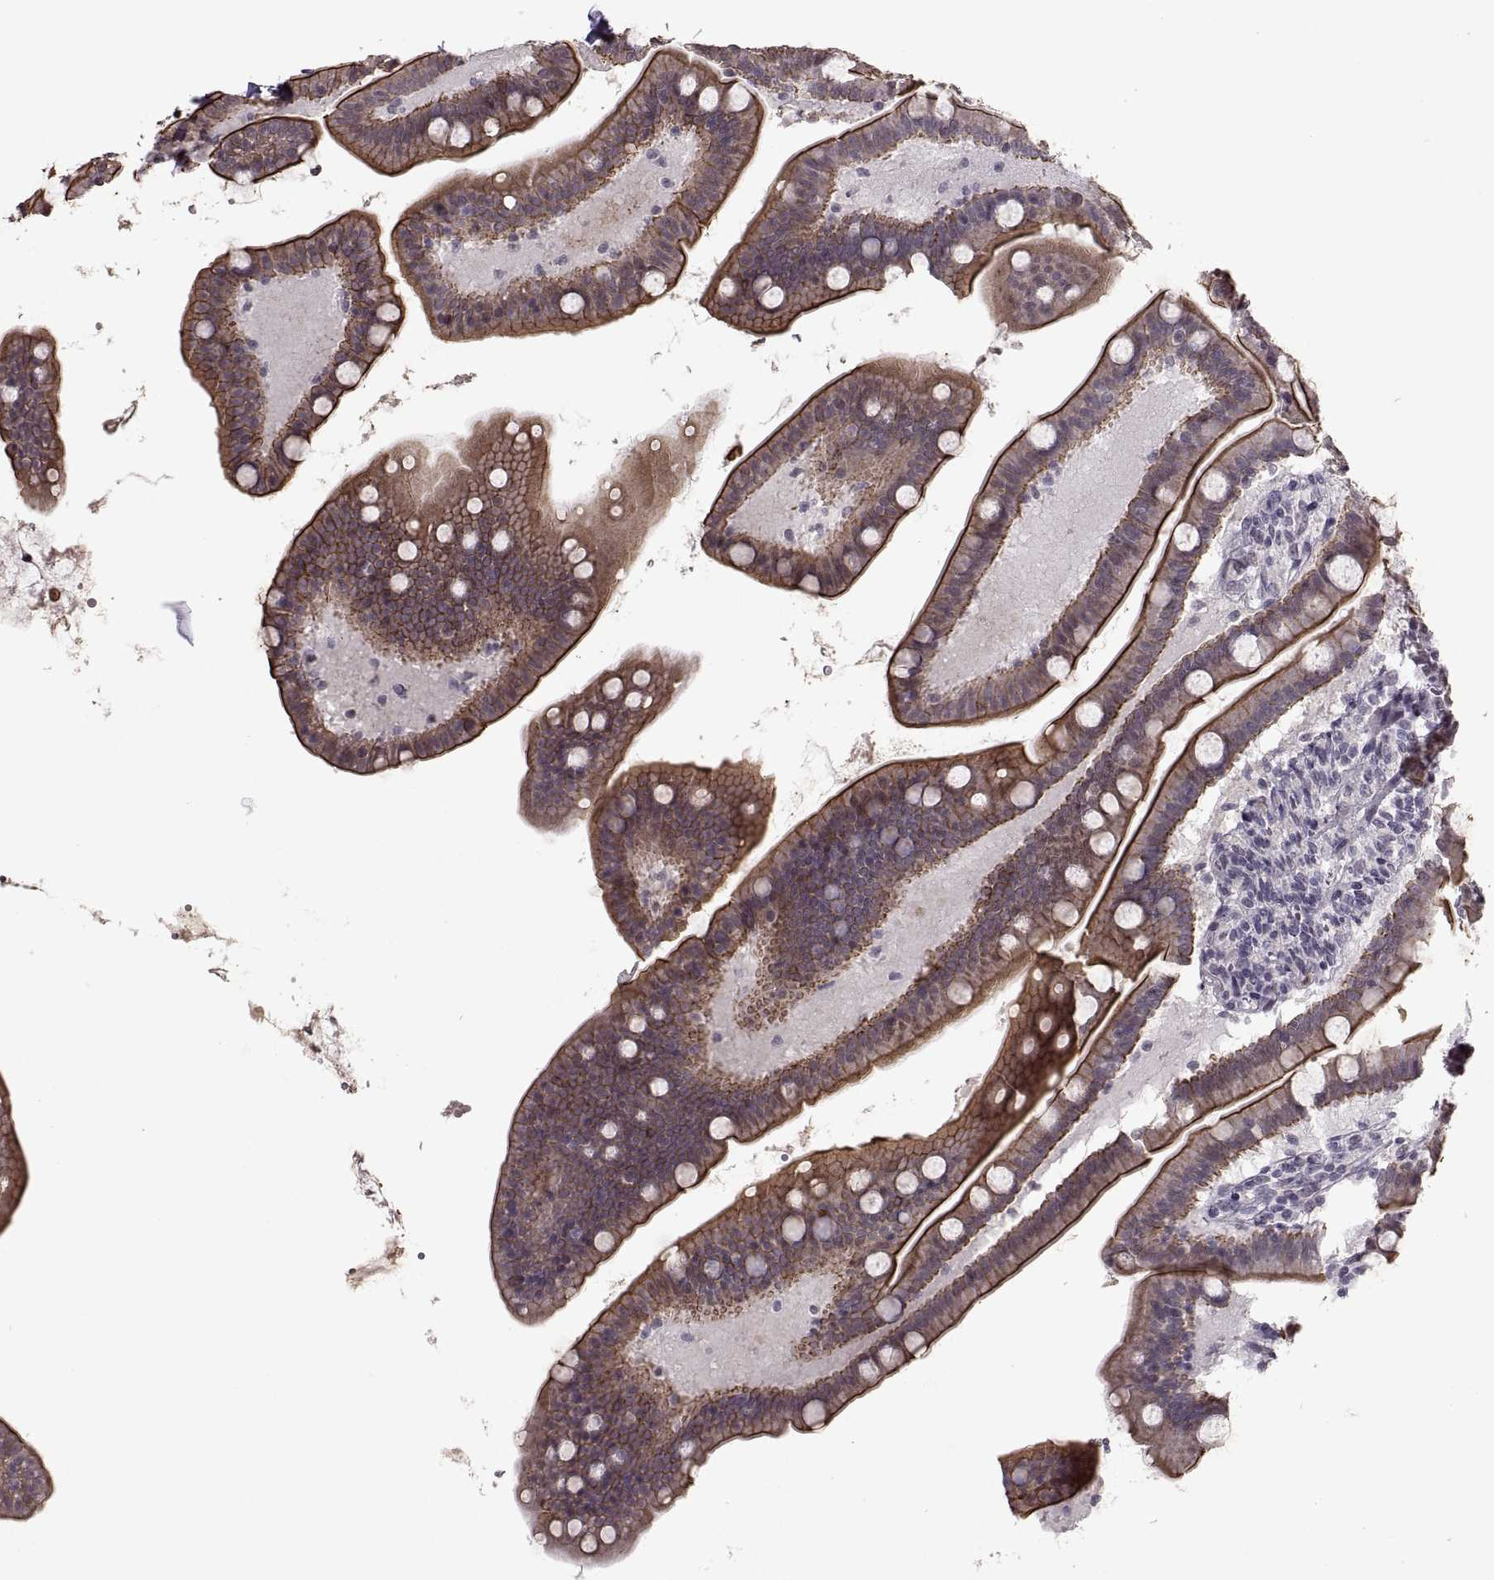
{"staining": {"intensity": "strong", "quantity": "25%-75%", "location": "cytoplasmic/membranous"}, "tissue": "small intestine", "cell_type": "Glandular cells", "image_type": "normal", "snomed": [{"axis": "morphology", "description": "Normal tissue, NOS"}, {"axis": "topography", "description": "Small intestine"}], "caption": "Strong cytoplasmic/membranous positivity for a protein is appreciated in about 25%-75% of glandular cells of normal small intestine using IHC.", "gene": "PALS1", "patient": {"sex": "male", "age": 66}}